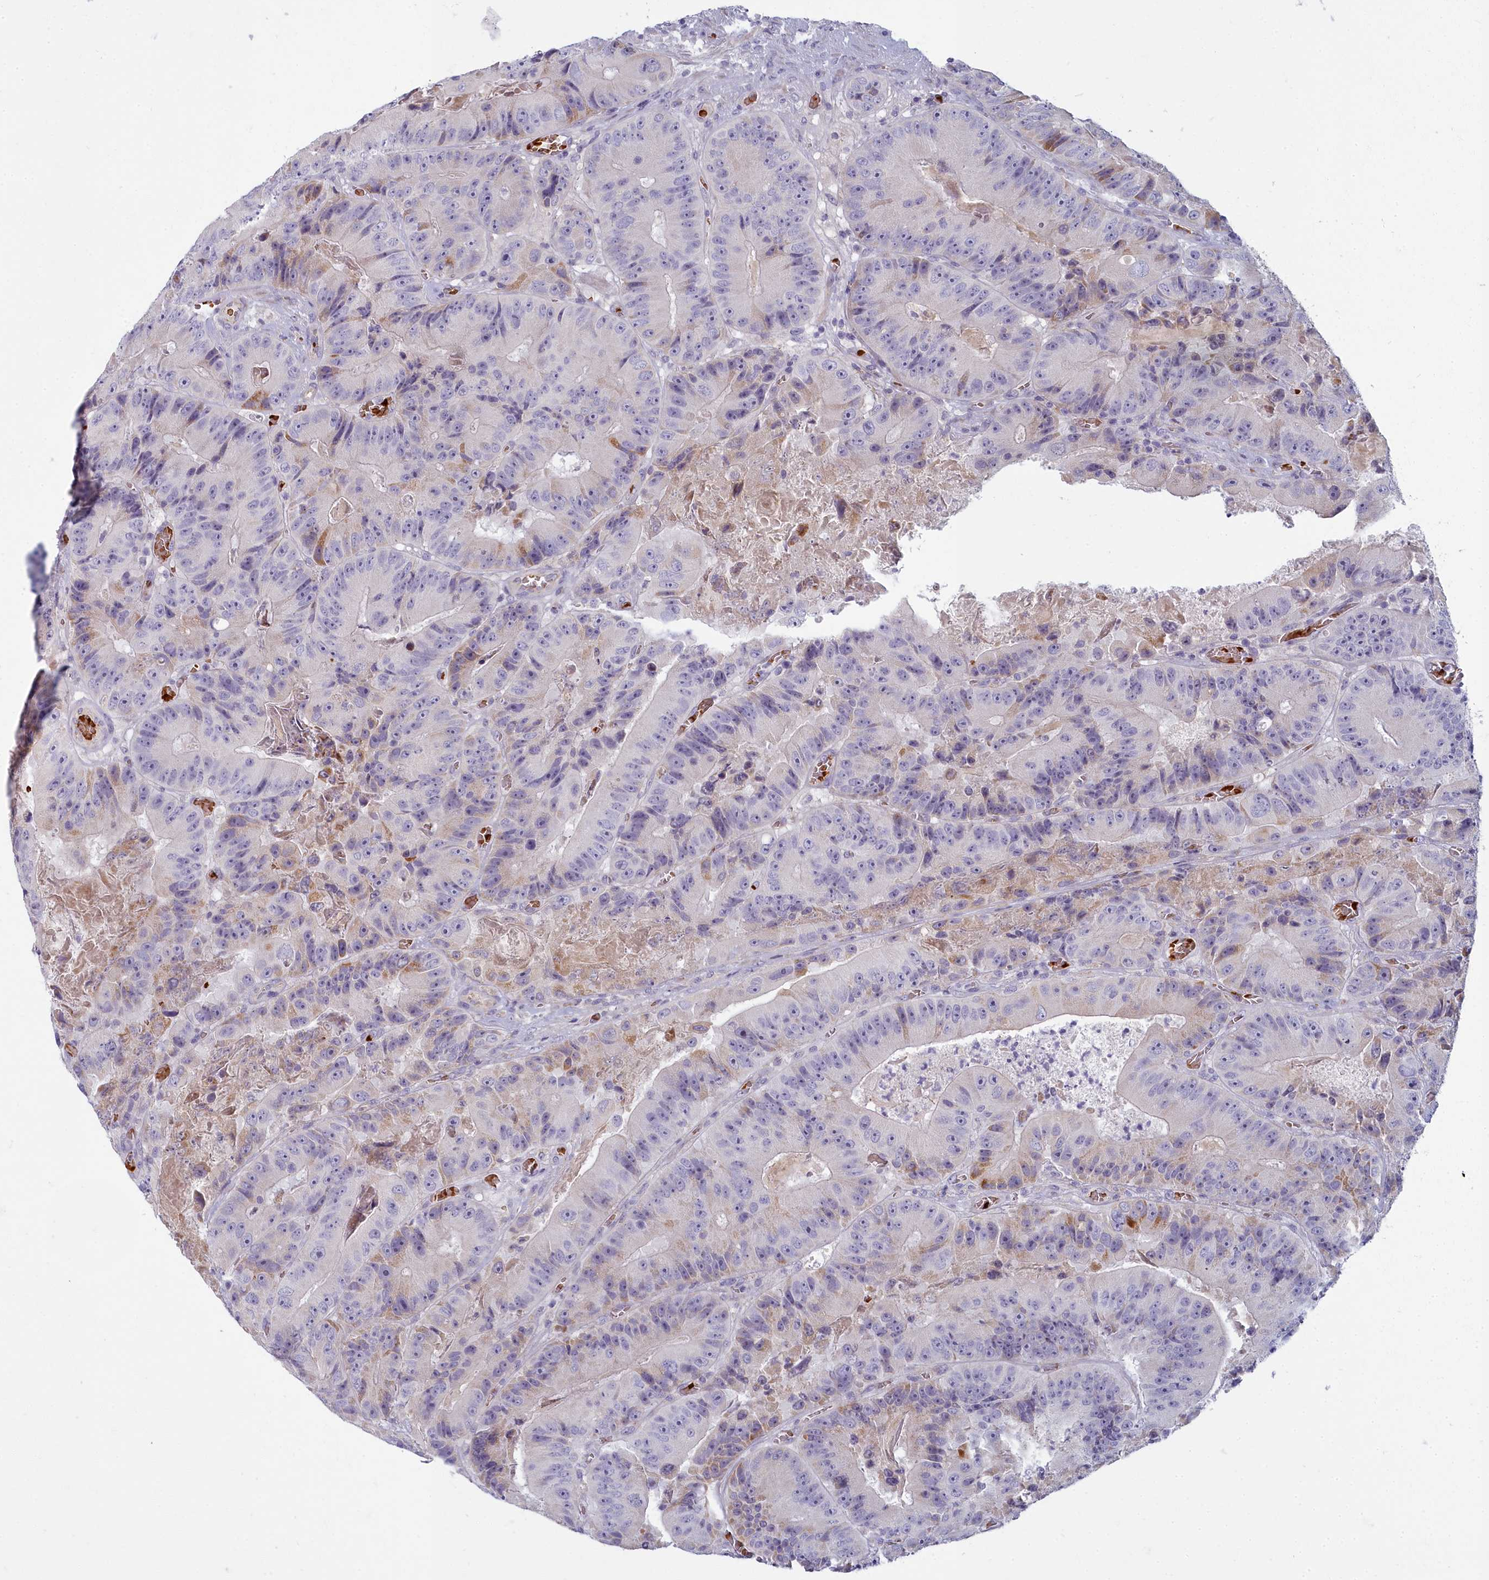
{"staining": {"intensity": "weak", "quantity": "<25%", "location": "cytoplasmic/membranous"}, "tissue": "colorectal cancer", "cell_type": "Tumor cells", "image_type": "cancer", "snomed": [{"axis": "morphology", "description": "Adenocarcinoma, NOS"}, {"axis": "topography", "description": "Colon"}], "caption": "This is an immunohistochemistry (IHC) micrograph of human colorectal cancer (adenocarcinoma). There is no expression in tumor cells.", "gene": "ARL15", "patient": {"sex": "female", "age": 86}}